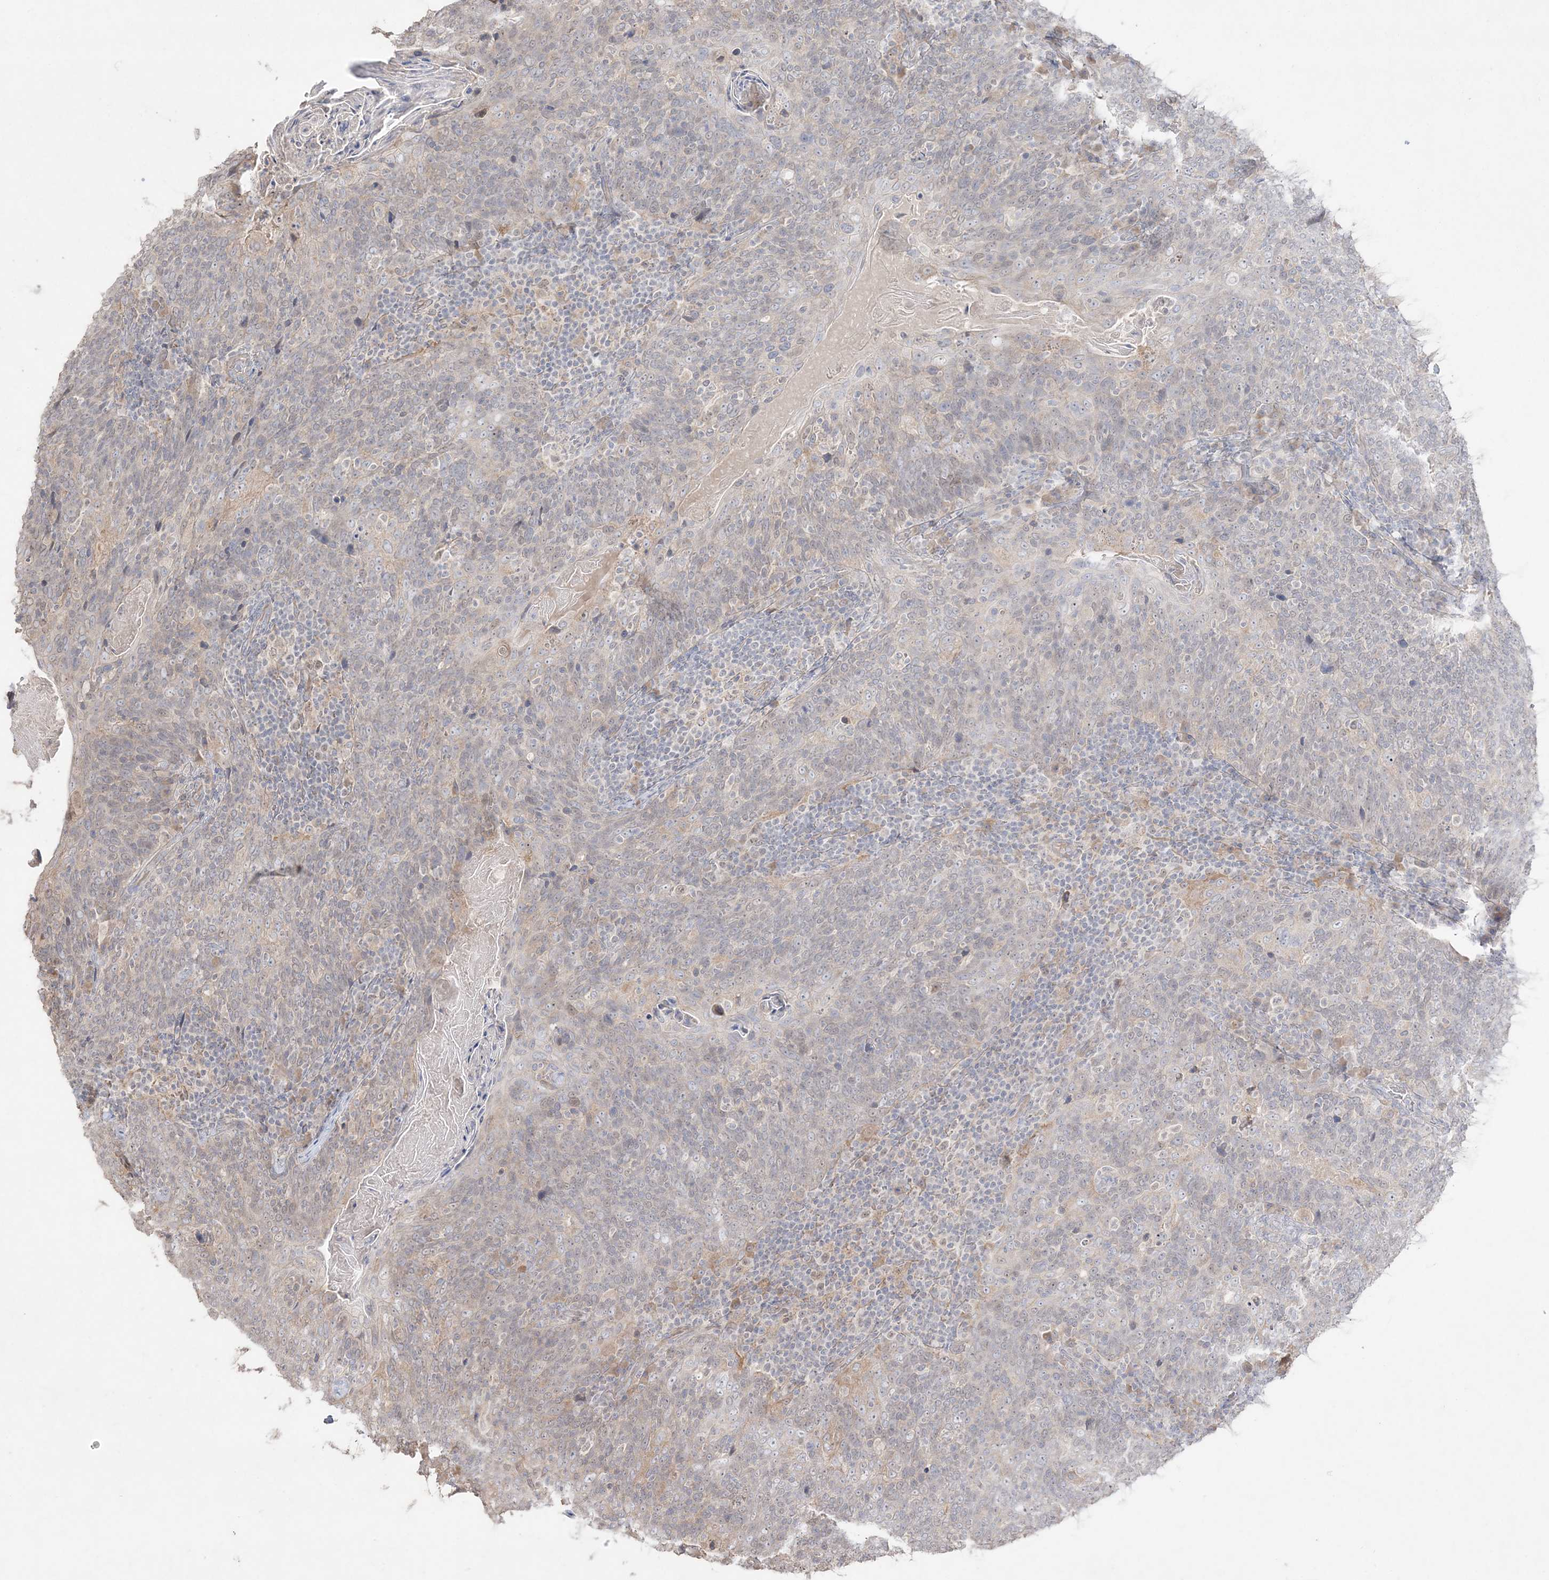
{"staining": {"intensity": "negative", "quantity": "none", "location": "none"}, "tissue": "head and neck cancer", "cell_type": "Tumor cells", "image_type": "cancer", "snomed": [{"axis": "morphology", "description": "Squamous cell carcinoma, NOS"}, {"axis": "morphology", "description": "Squamous cell carcinoma, metastatic, NOS"}, {"axis": "topography", "description": "Lymph node"}, {"axis": "topography", "description": "Head-Neck"}], "caption": "Head and neck squamous cell carcinoma was stained to show a protein in brown. There is no significant positivity in tumor cells. The staining is performed using DAB (3,3'-diaminobenzidine) brown chromogen with nuclei counter-stained in using hematoxylin.", "gene": "SH3BP4", "patient": {"sex": "male", "age": 62}}